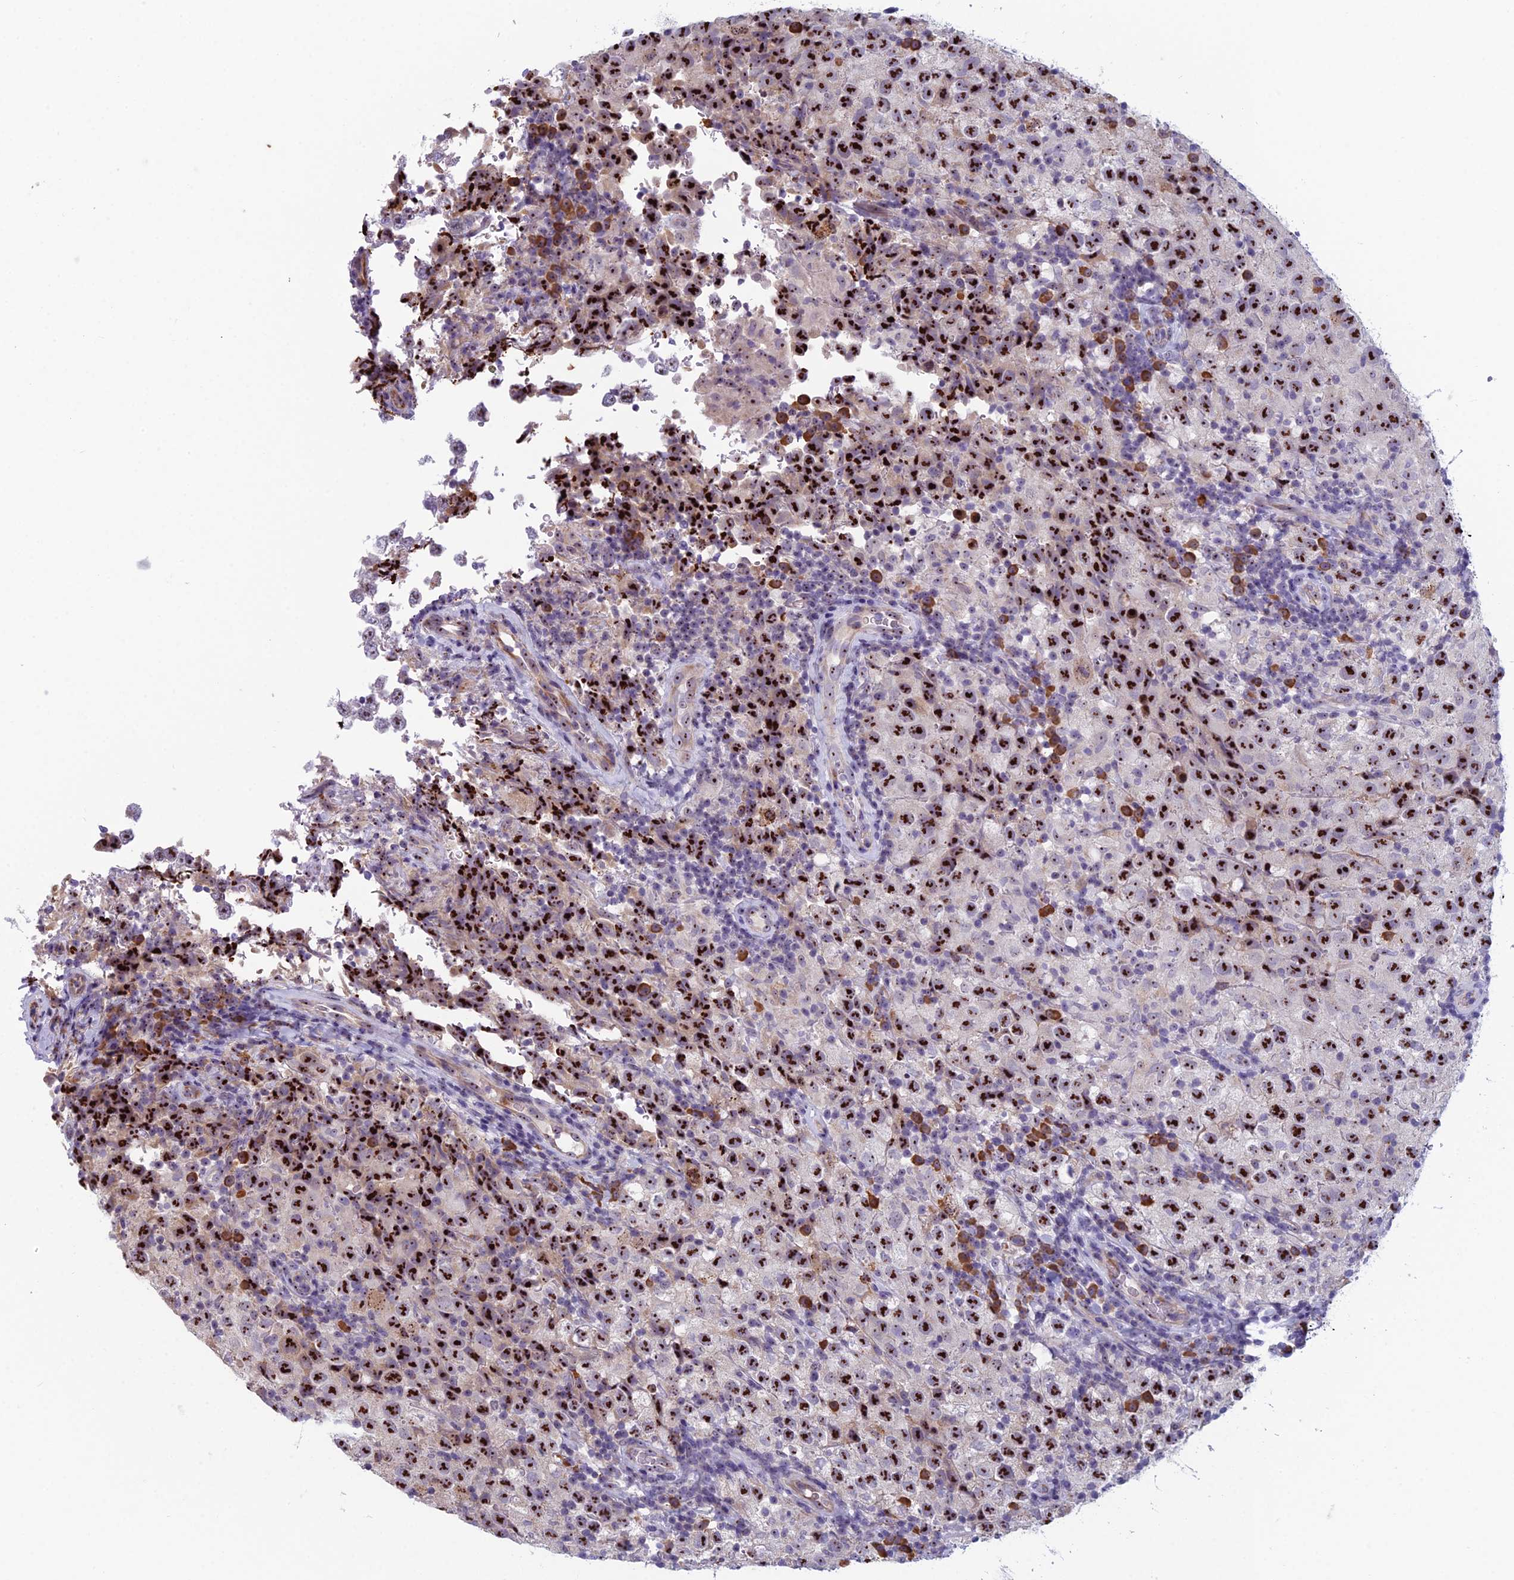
{"staining": {"intensity": "strong", "quantity": ">75%", "location": "nuclear"}, "tissue": "testis cancer", "cell_type": "Tumor cells", "image_type": "cancer", "snomed": [{"axis": "morphology", "description": "Seminoma, NOS"}, {"axis": "morphology", "description": "Carcinoma, Embryonal, NOS"}, {"axis": "topography", "description": "Testis"}], "caption": "Protein analysis of testis cancer (seminoma) tissue displays strong nuclear staining in approximately >75% of tumor cells. (brown staining indicates protein expression, while blue staining denotes nuclei).", "gene": "NOC2L", "patient": {"sex": "male", "age": 41}}